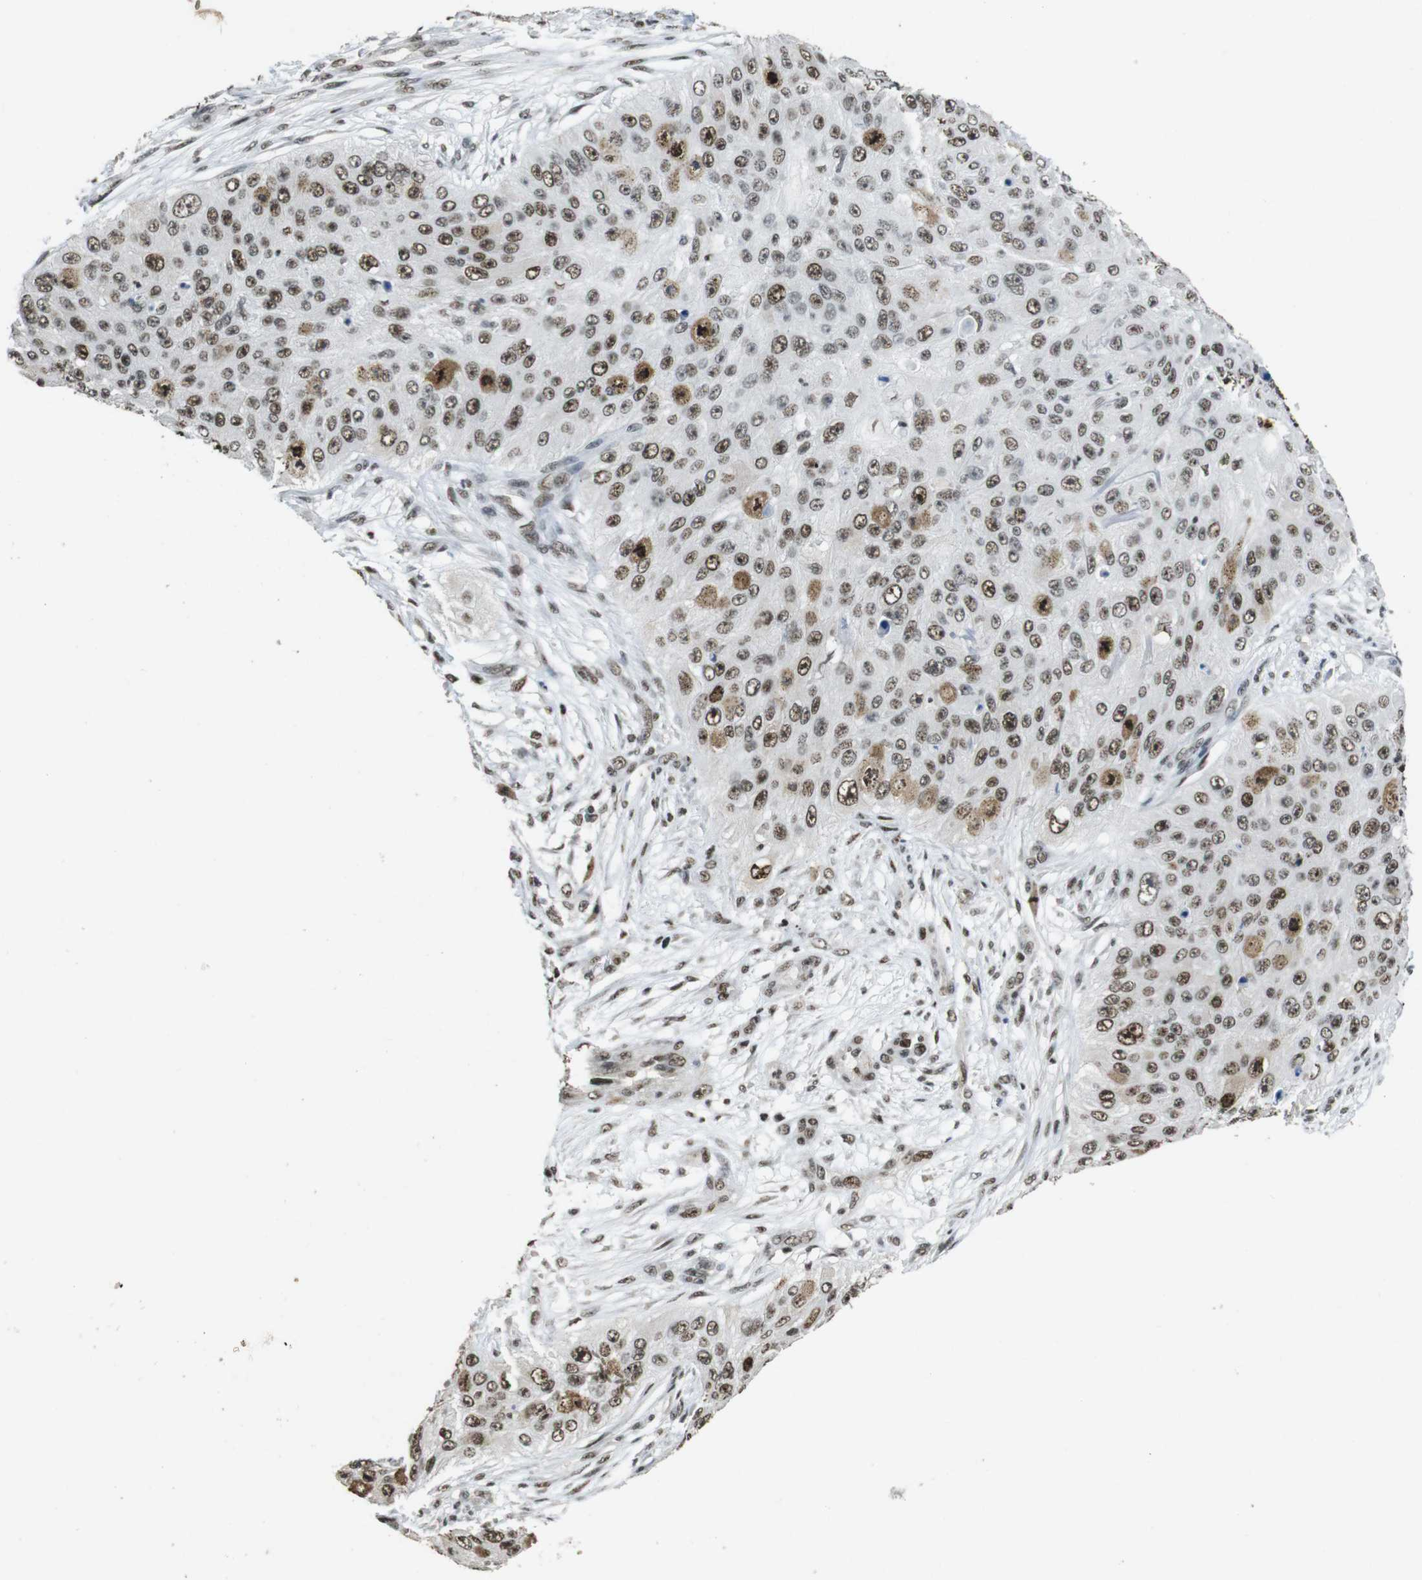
{"staining": {"intensity": "moderate", "quantity": ">75%", "location": "cytoplasmic/membranous,nuclear"}, "tissue": "skin cancer", "cell_type": "Tumor cells", "image_type": "cancer", "snomed": [{"axis": "morphology", "description": "Squamous cell carcinoma, NOS"}, {"axis": "topography", "description": "Skin"}], "caption": "Skin cancer stained with a brown dye shows moderate cytoplasmic/membranous and nuclear positive expression in about >75% of tumor cells.", "gene": "CSNK2B", "patient": {"sex": "female", "age": 80}}